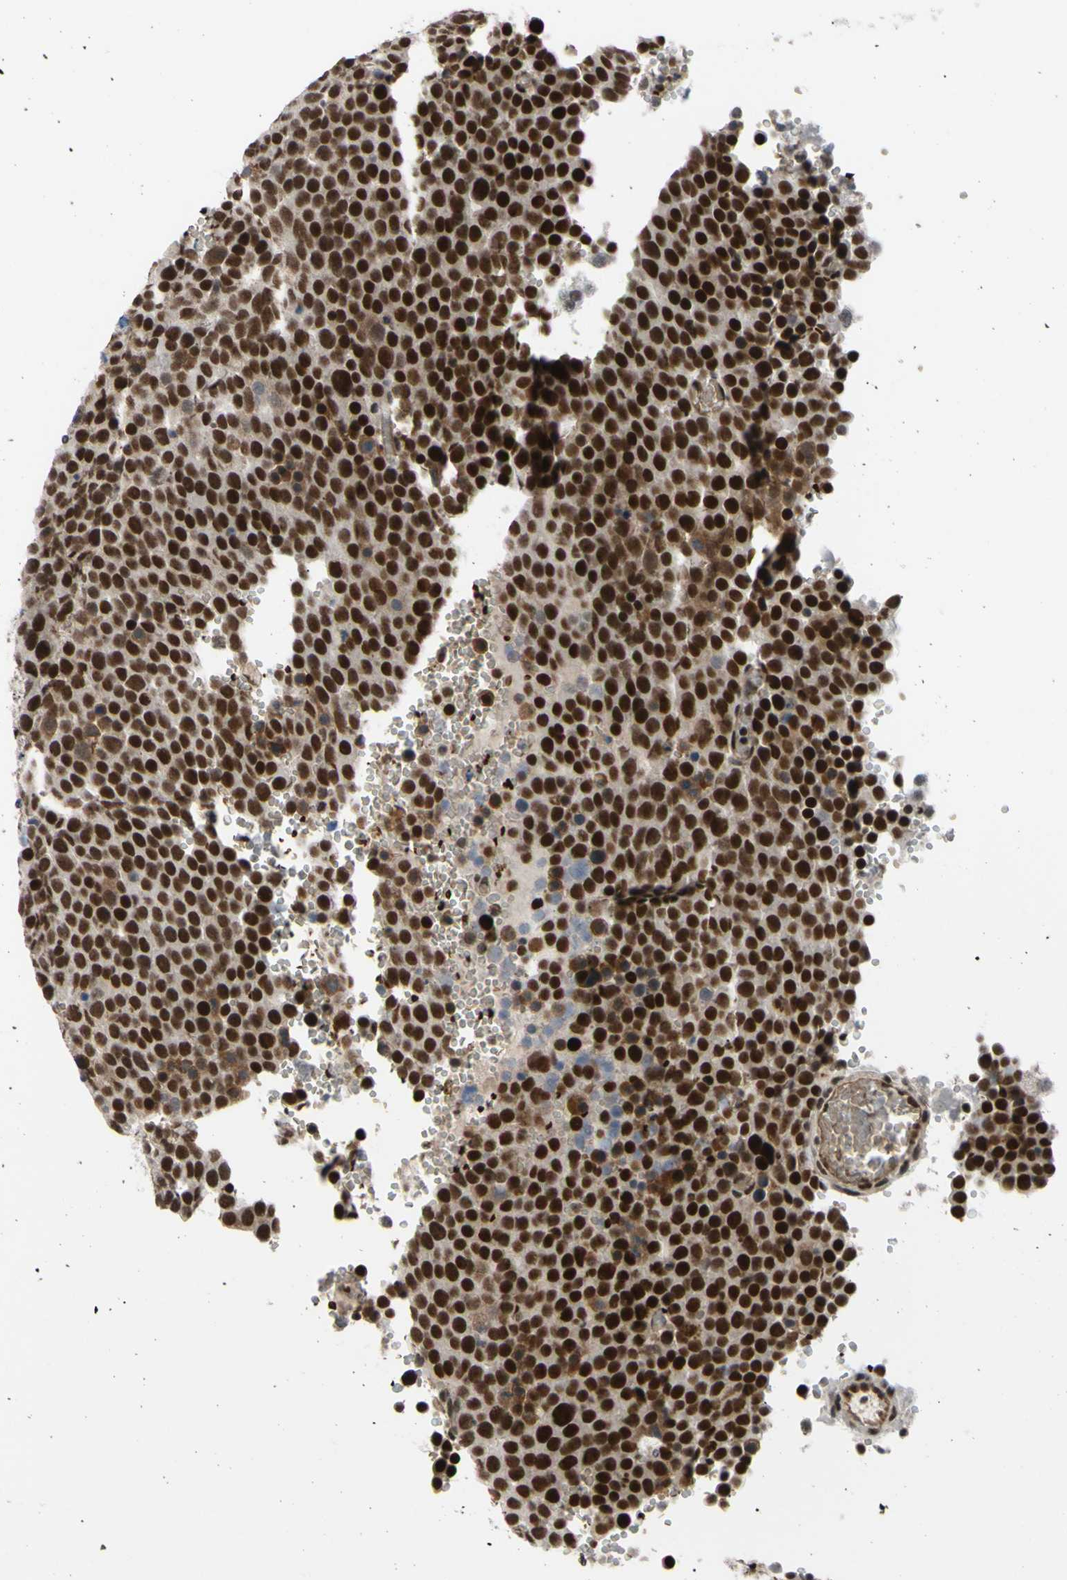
{"staining": {"intensity": "strong", "quantity": ">75%", "location": "nuclear"}, "tissue": "testis cancer", "cell_type": "Tumor cells", "image_type": "cancer", "snomed": [{"axis": "morphology", "description": "Seminoma, NOS"}, {"axis": "topography", "description": "Testis"}], "caption": "This is a photomicrograph of IHC staining of testis seminoma, which shows strong positivity in the nuclear of tumor cells.", "gene": "THAP12", "patient": {"sex": "male", "age": 71}}